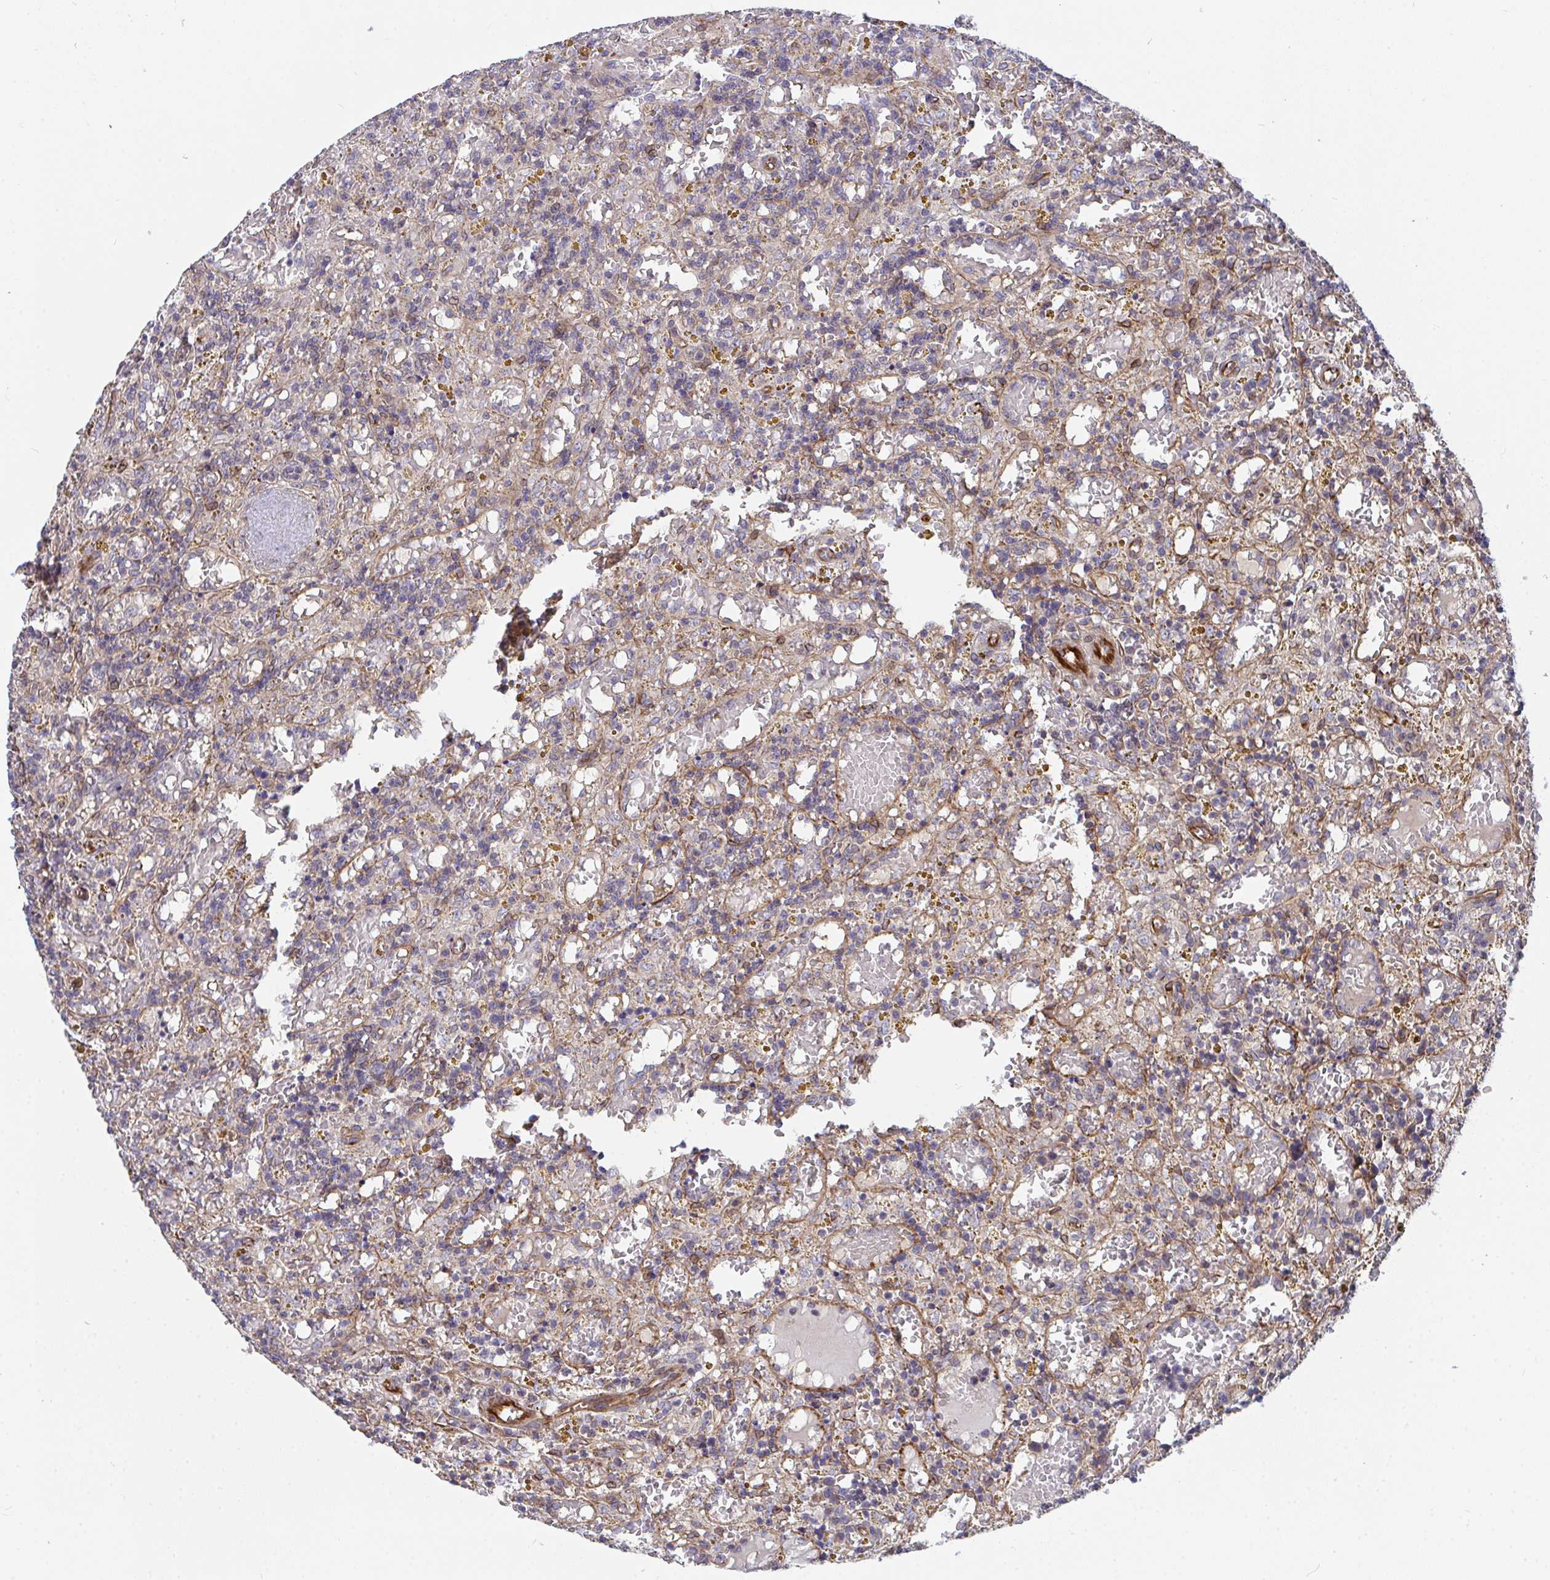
{"staining": {"intensity": "negative", "quantity": "none", "location": "none"}, "tissue": "lymphoma", "cell_type": "Tumor cells", "image_type": "cancer", "snomed": [{"axis": "morphology", "description": "Malignant lymphoma, non-Hodgkin's type, Low grade"}, {"axis": "topography", "description": "Spleen"}], "caption": "There is no significant expression in tumor cells of lymphoma.", "gene": "EIF1AD", "patient": {"sex": "female", "age": 65}}